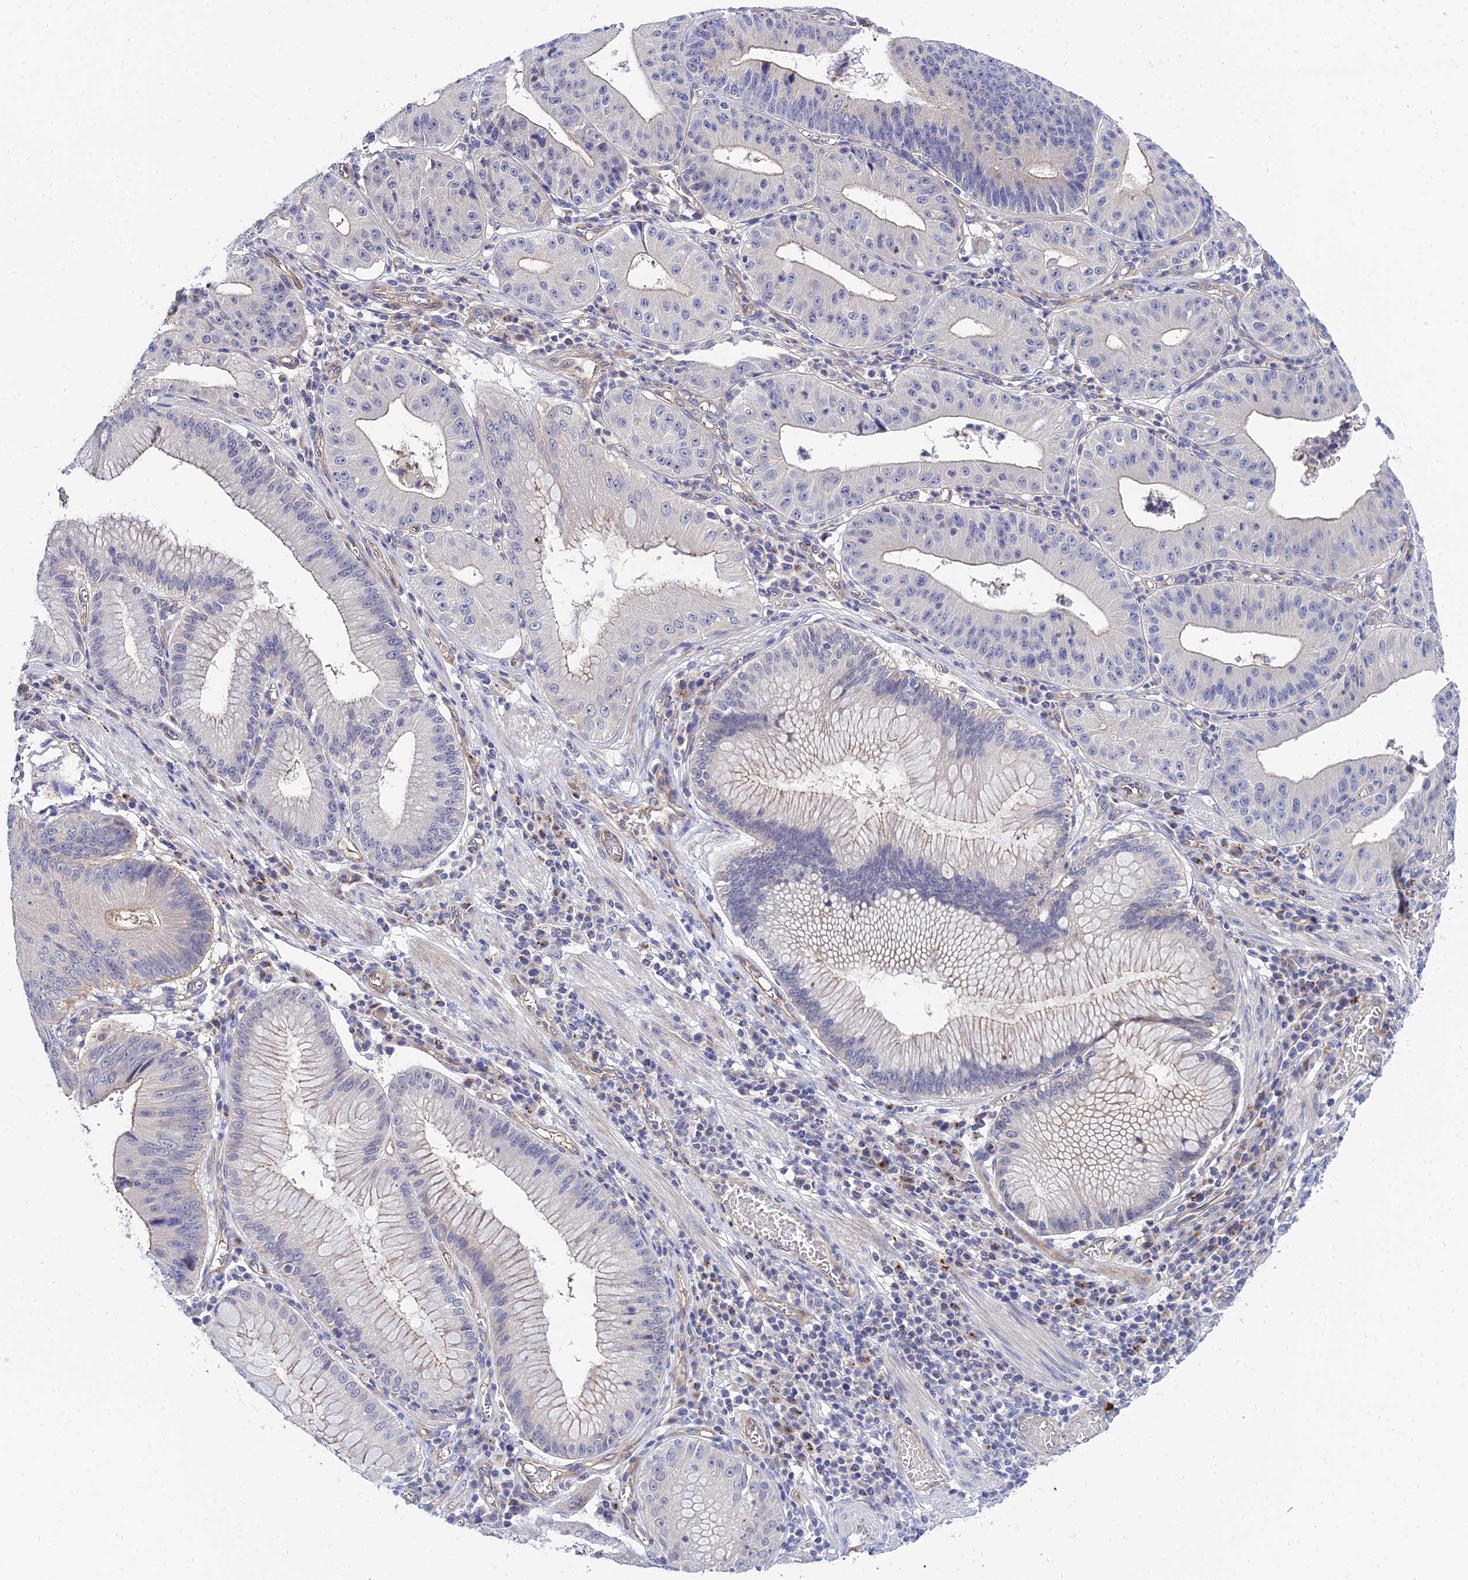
{"staining": {"intensity": "negative", "quantity": "none", "location": "none"}, "tissue": "stomach cancer", "cell_type": "Tumor cells", "image_type": "cancer", "snomed": [{"axis": "morphology", "description": "Adenocarcinoma, NOS"}, {"axis": "topography", "description": "Stomach"}], "caption": "The immunohistochemistry image has no significant expression in tumor cells of adenocarcinoma (stomach) tissue.", "gene": "APOBEC3H", "patient": {"sex": "male", "age": 59}}